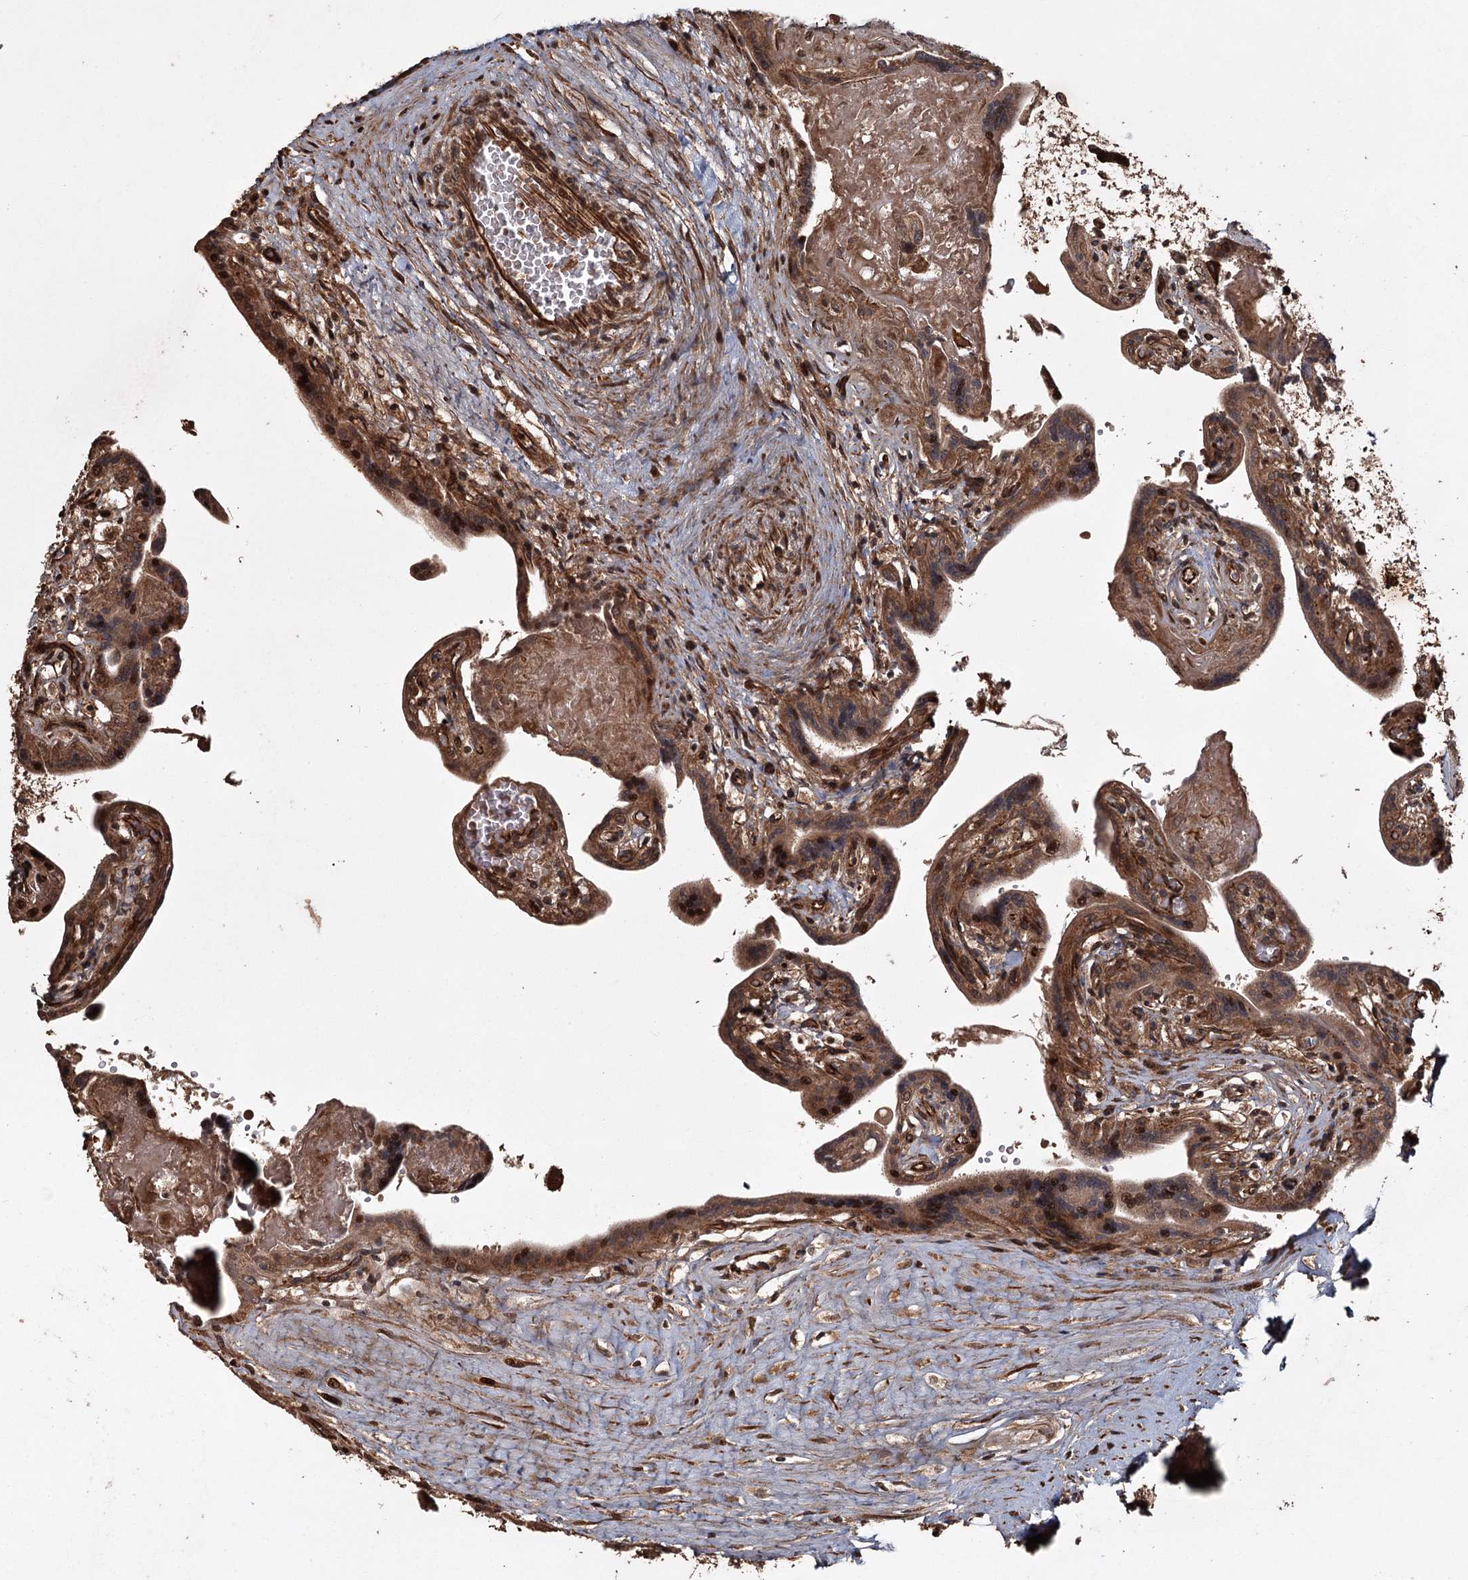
{"staining": {"intensity": "strong", "quantity": ">75%", "location": "cytoplasmic/membranous,nuclear"}, "tissue": "placenta", "cell_type": "Trophoblastic cells", "image_type": "normal", "snomed": [{"axis": "morphology", "description": "Normal tissue, NOS"}, {"axis": "topography", "description": "Placenta"}], "caption": "Protein staining reveals strong cytoplasmic/membranous,nuclear expression in approximately >75% of trophoblastic cells in normal placenta. (Brightfield microscopy of DAB IHC at high magnification).", "gene": "RPAP3", "patient": {"sex": "female", "age": 37}}